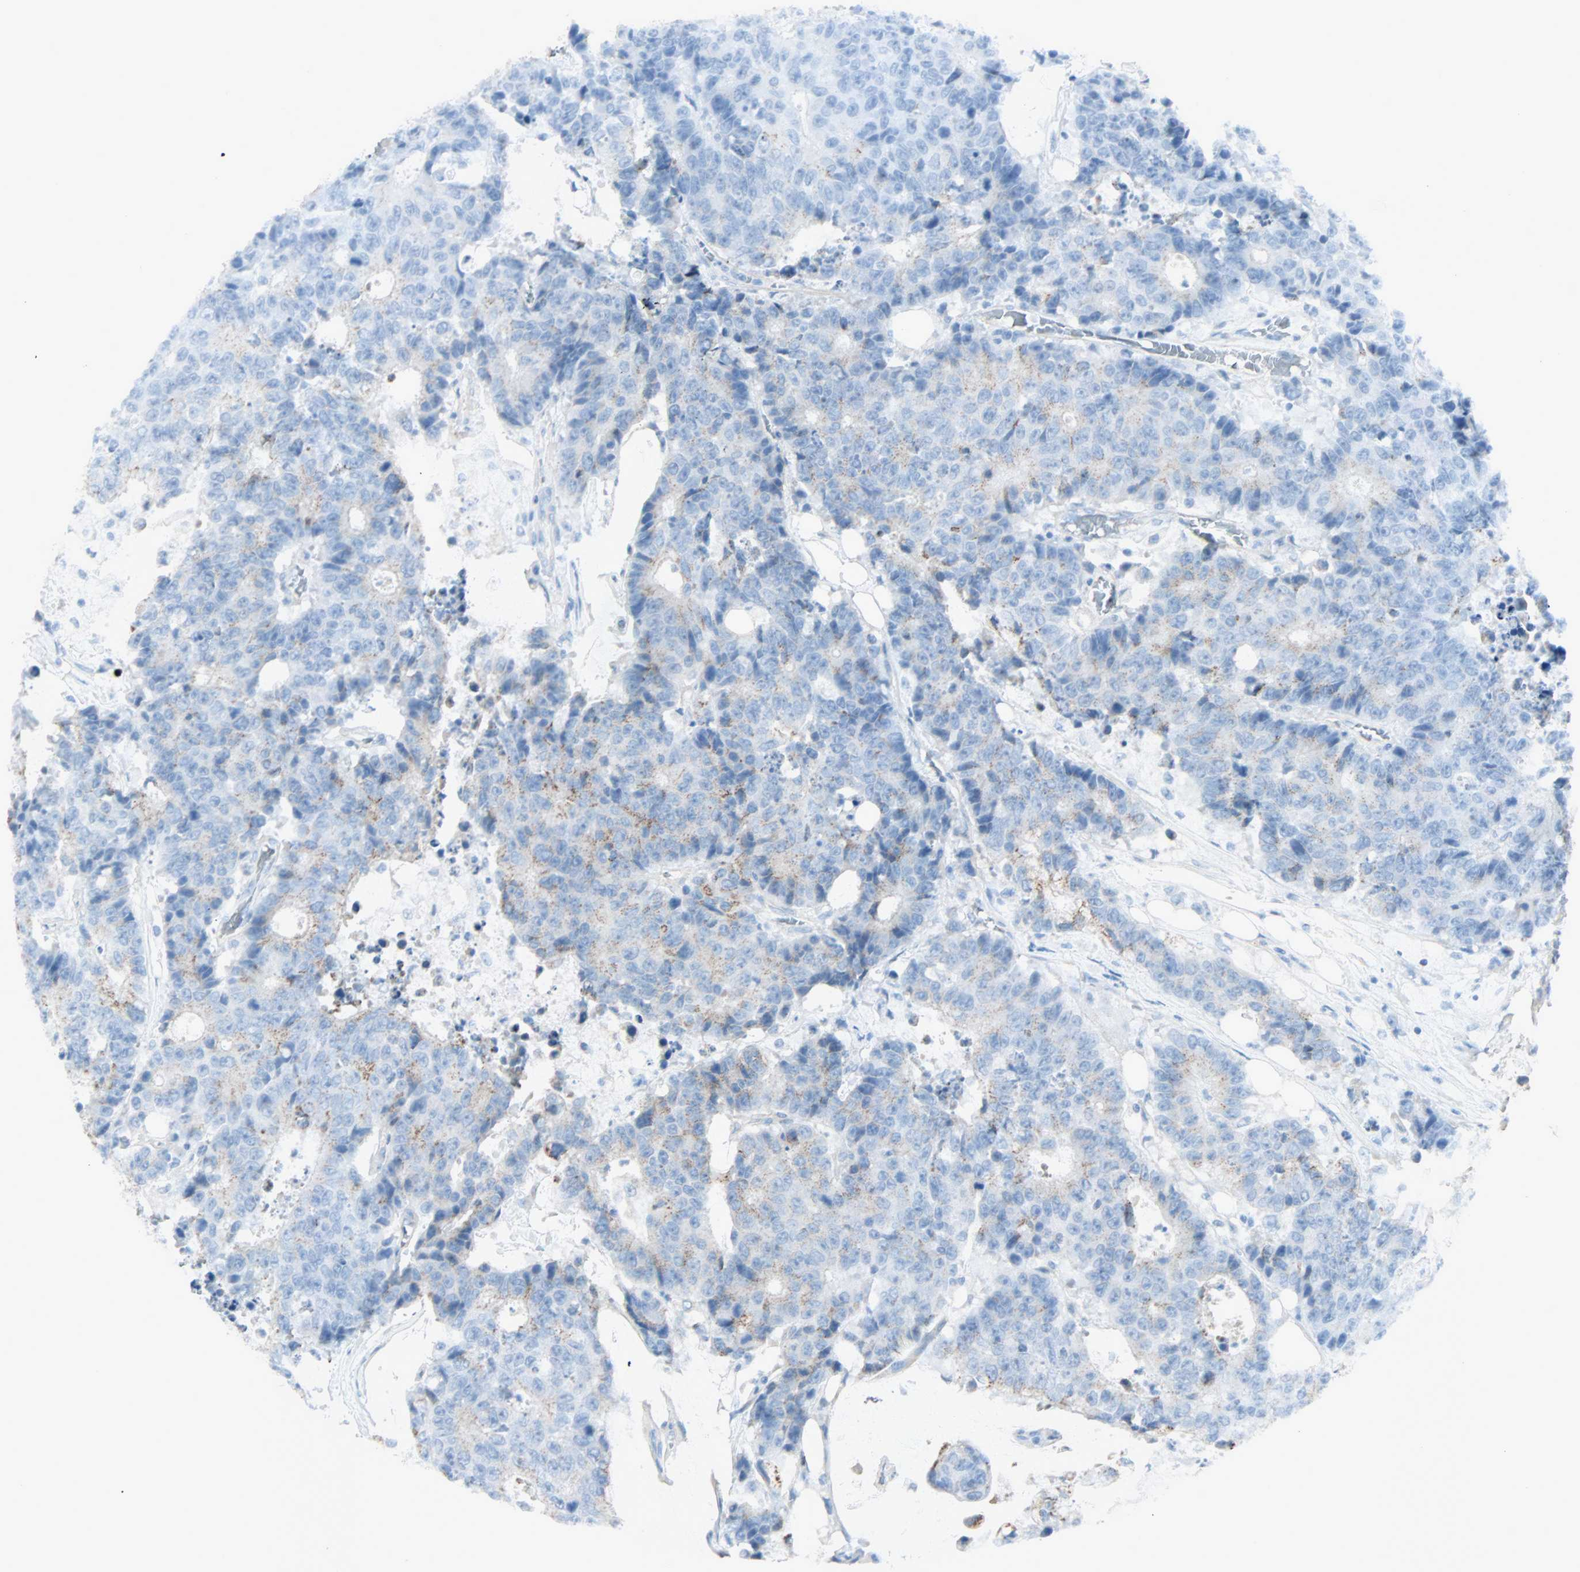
{"staining": {"intensity": "weak", "quantity": "<25%", "location": "cytoplasmic/membranous"}, "tissue": "colorectal cancer", "cell_type": "Tumor cells", "image_type": "cancer", "snomed": [{"axis": "morphology", "description": "Adenocarcinoma, NOS"}, {"axis": "topography", "description": "Colon"}], "caption": "Tumor cells are negative for brown protein staining in colorectal cancer (adenocarcinoma).", "gene": "GALNT3", "patient": {"sex": "female", "age": 86}}